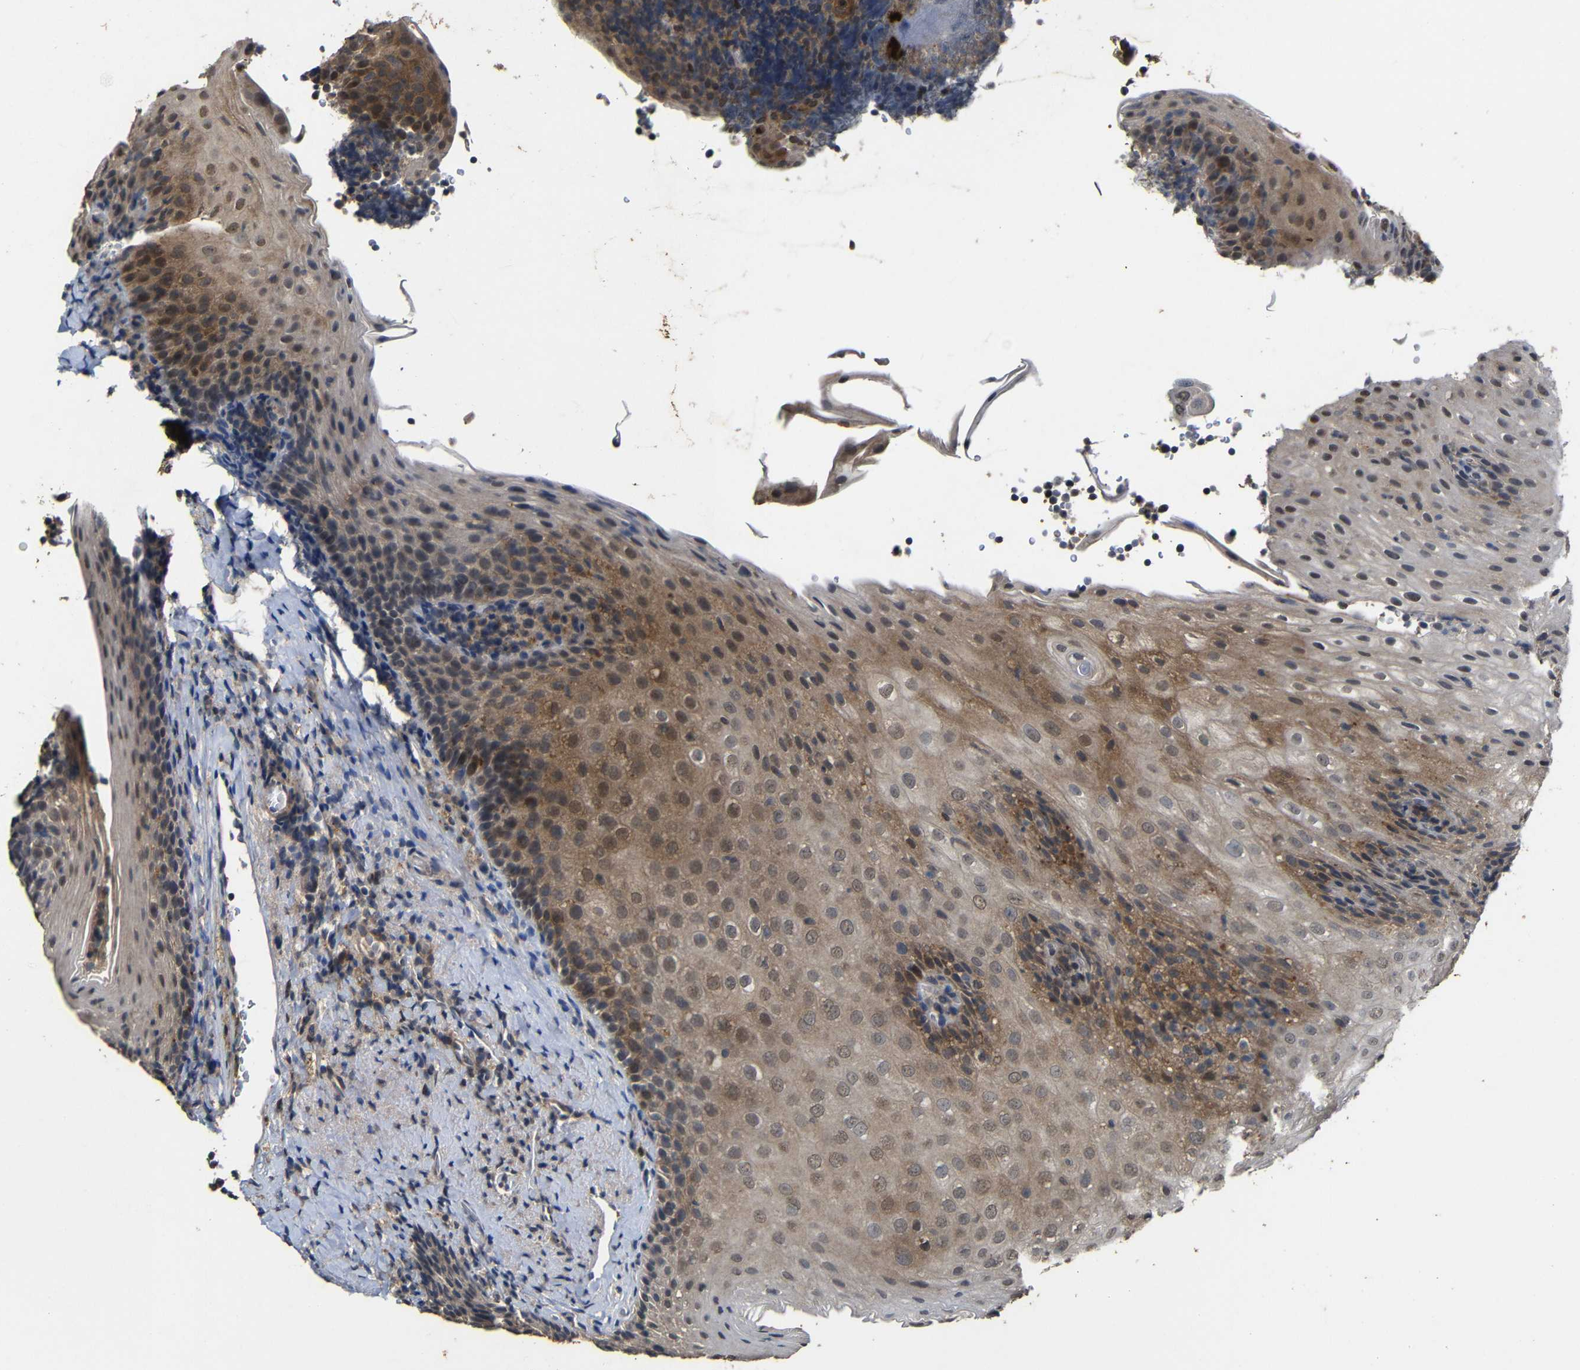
{"staining": {"intensity": "weak", "quantity": ">75%", "location": "cytoplasmic/membranous"}, "tissue": "tonsil", "cell_type": "Germinal center cells", "image_type": "normal", "snomed": [{"axis": "morphology", "description": "Normal tissue, NOS"}, {"axis": "topography", "description": "Tonsil"}], "caption": "IHC histopathology image of unremarkable tonsil: human tonsil stained using immunohistochemistry (IHC) demonstrates low levels of weak protein expression localized specifically in the cytoplasmic/membranous of germinal center cells, appearing as a cytoplasmic/membranous brown color.", "gene": "ATG12", "patient": {"sex": "male", "age": 37}}